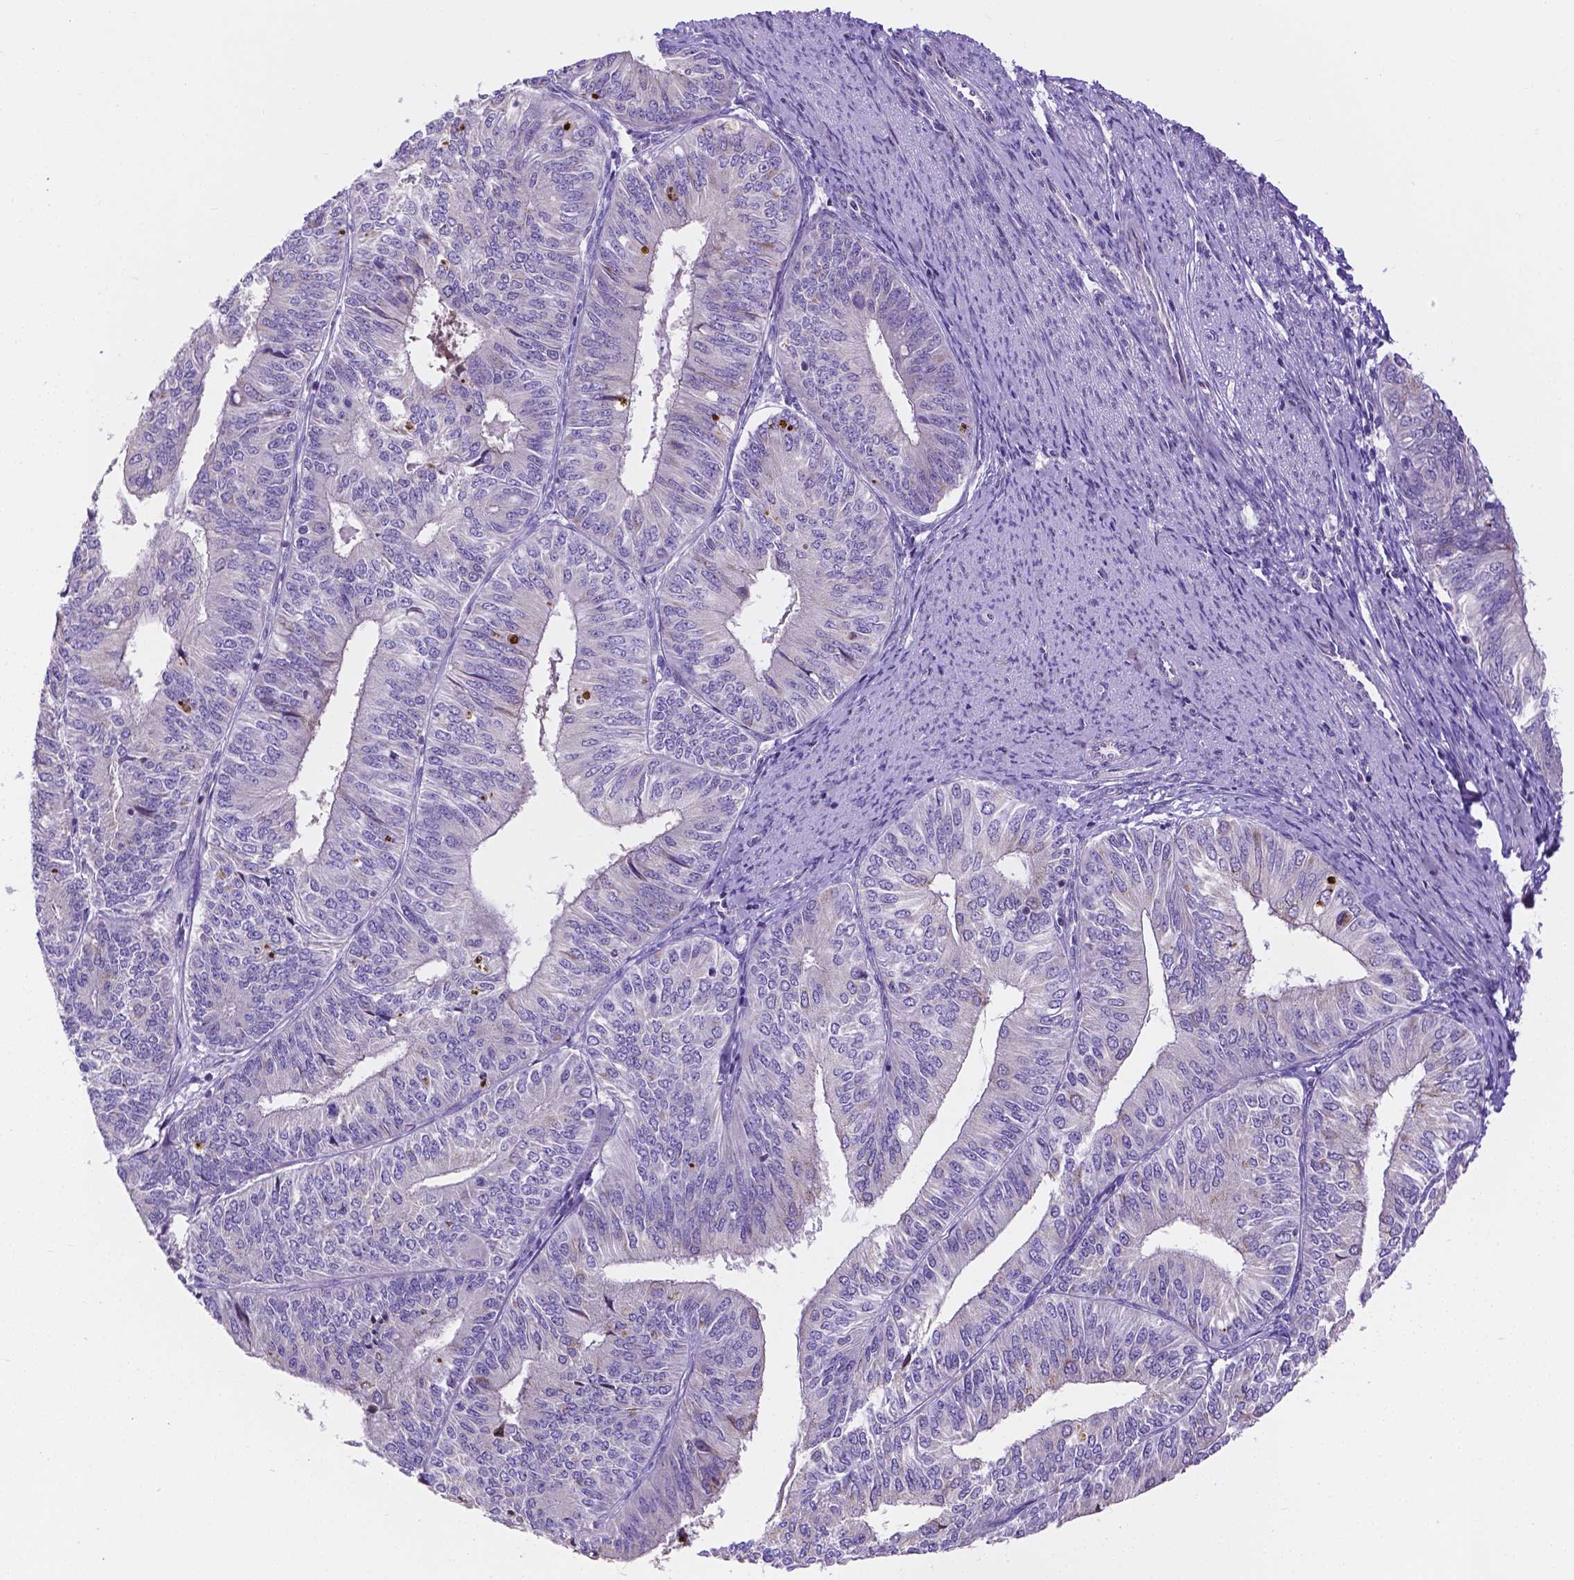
{"staining": {"intensity": "negative", "quantity": "none", "location": "none"}, "tissue": "endometrial cancer", "cell_type": "Tumor cells", "image_type": "cancer", "snomed": [{"axis": "morphology", "description": "Adenocarcinoma, NOS"}, {"axis": "topography", "description": "Endometrium"}], "caption": "A micrograph of human endometrial cancer (adenocarcinoma) is negative for staining in tumor cells.", "gene": "ZNRD2", "patient": {"sex": "female", "age": 58}}